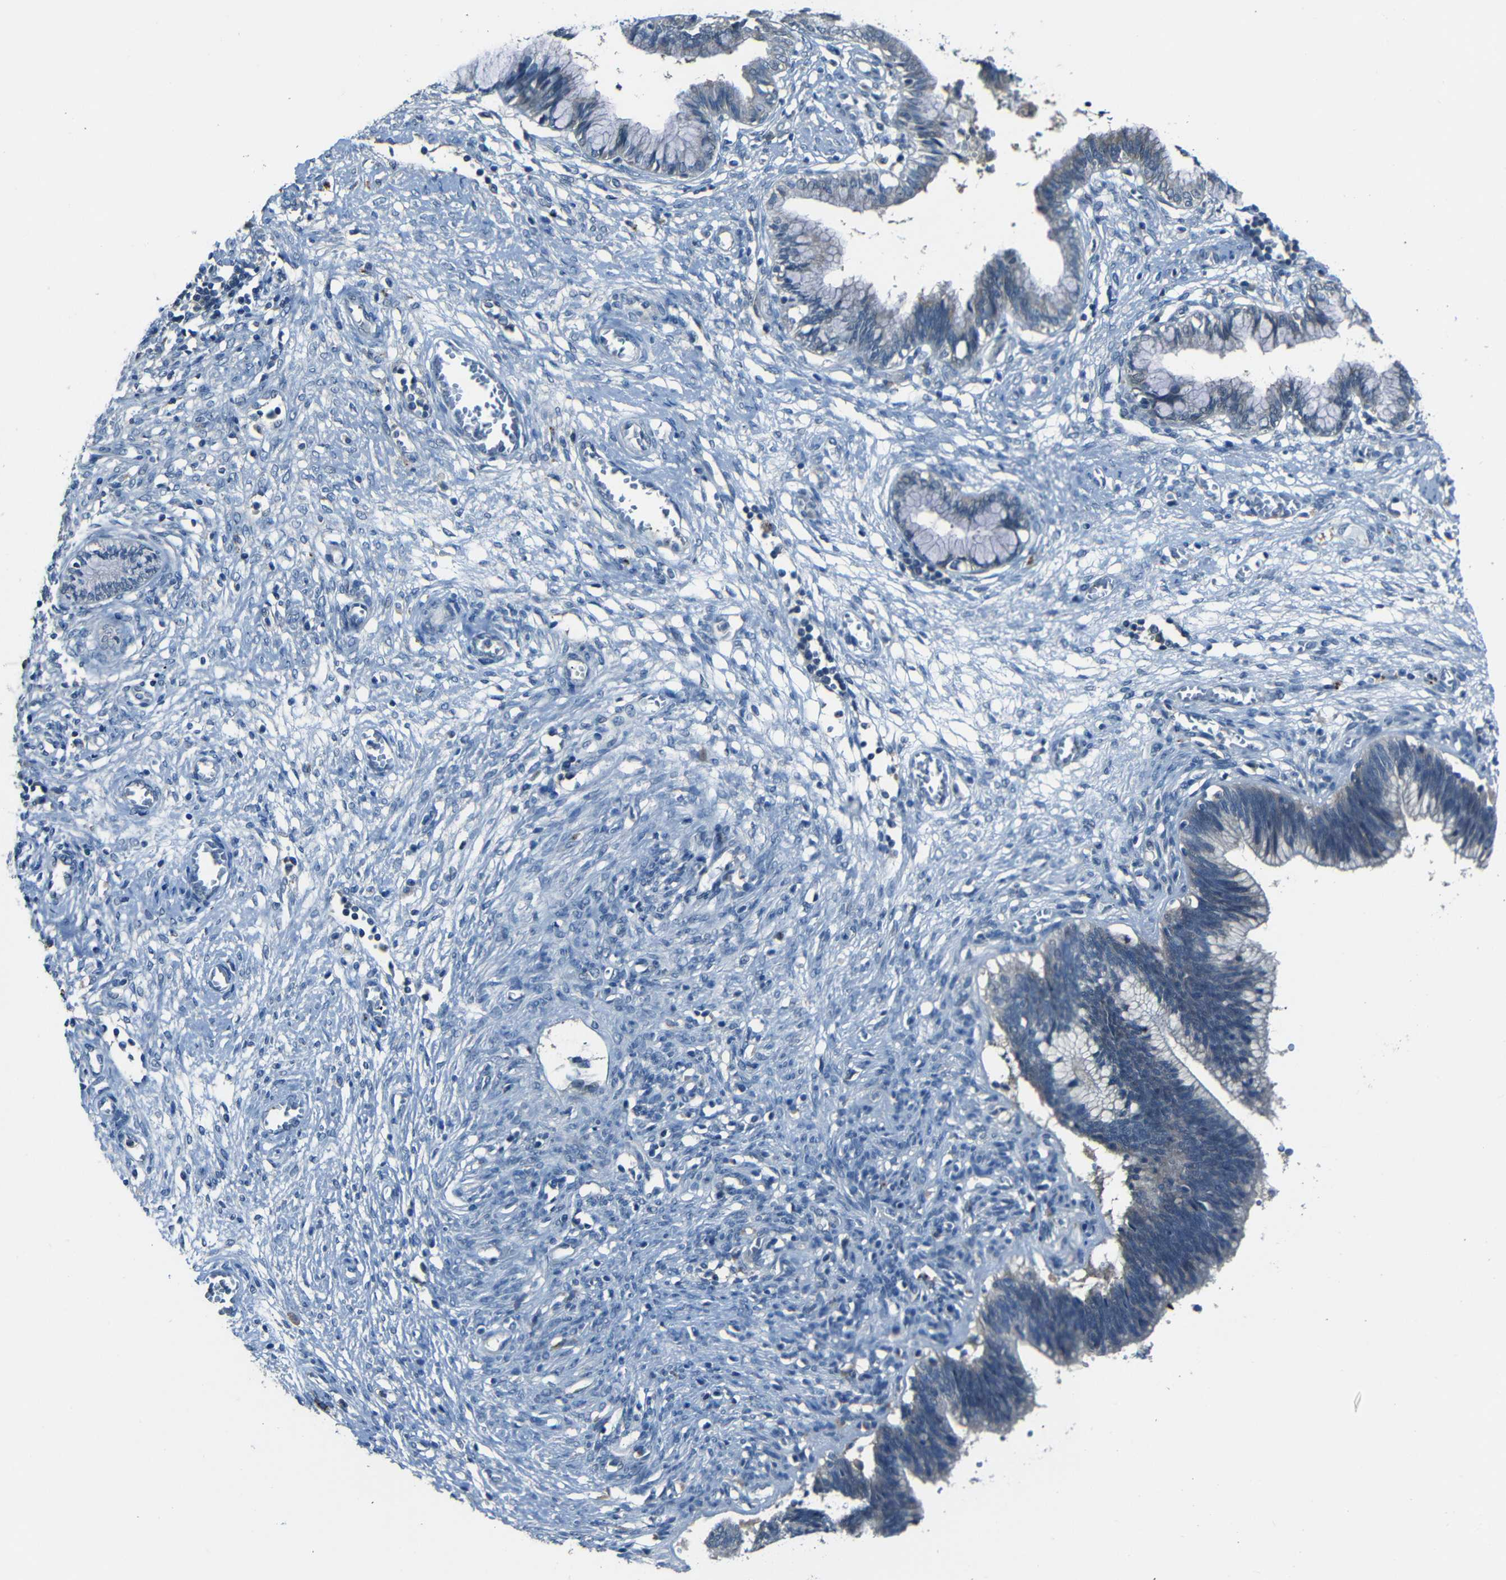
{"staining": {"intensity": "negative", "quantity": "none", "location": "none"}, "tissue": "cervical cancer", "cell_type": "Tumor cells", "image_type": "cancer", "snomed": [{"axis": "morphology", "description": "Adenocarcinoma, NOS"}, {"axis": "topography", "description": "Cervix"}], "caption": "DAB immunohistochemical staining of human cervical adenocarcinoma reveals no significant staining in tumor cells.", "gene": "SLA", "patient": {"sex": "female", "age": 44}}